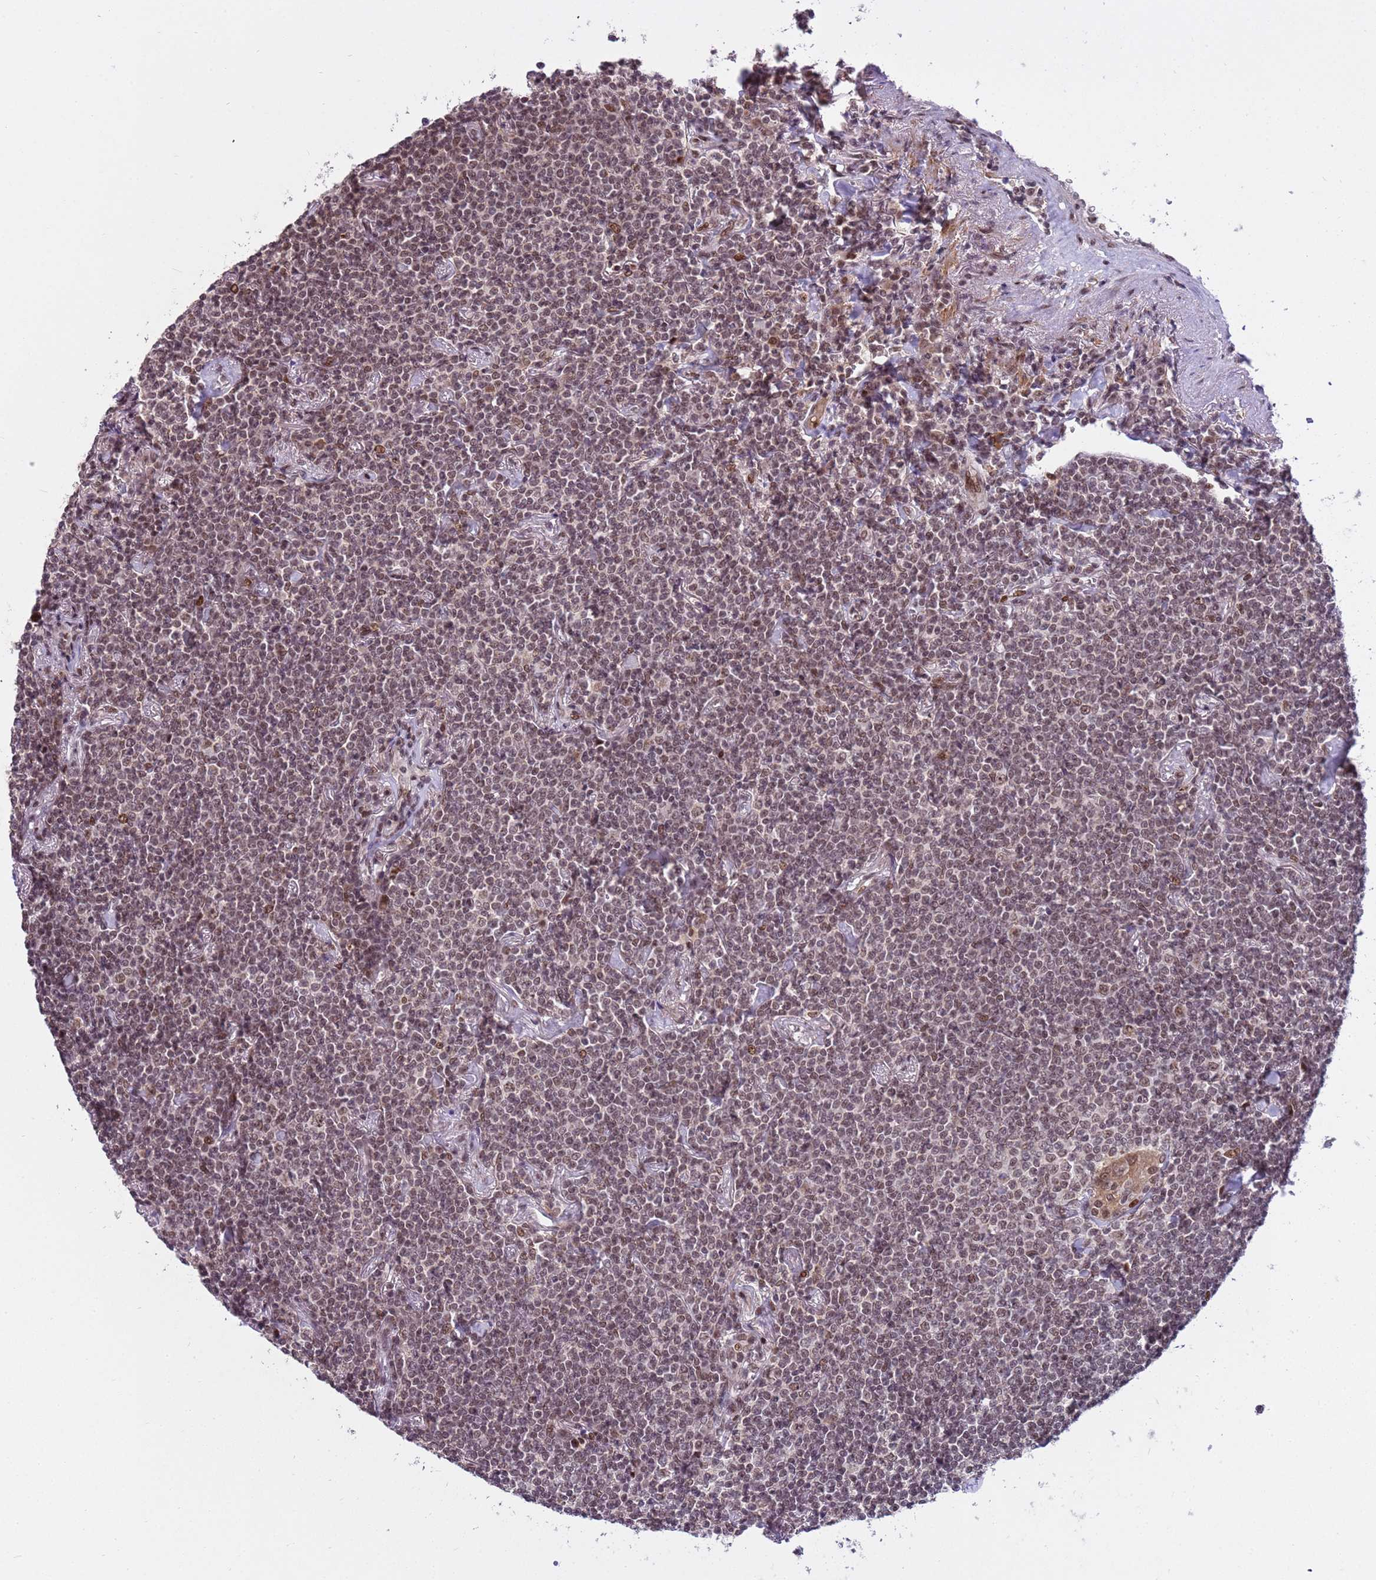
{"staining": {"intensity": "weak", "quantity": ">75%", "location": "nuclear"}, "tissue": "lymphoma", "cell_type": "Tumor cells", "image_type": "cancer", "snomed": [{"axis": "morphology", "description": "Malignant lymphoma, non-Hodgkin's type, Low grade"}, {"axis": "topography", "description": "Lung"}], "caption": "High-magnification brightfield microscopy of lymphoma stained with DAB (brown) and counterstained with hematoxylin (blue). tumor cells exhibit weak nuclear expression is identified in approximately>75% of cells.", "gene": "PPM1H", "patient": {"sex": "female", "age": 71}}